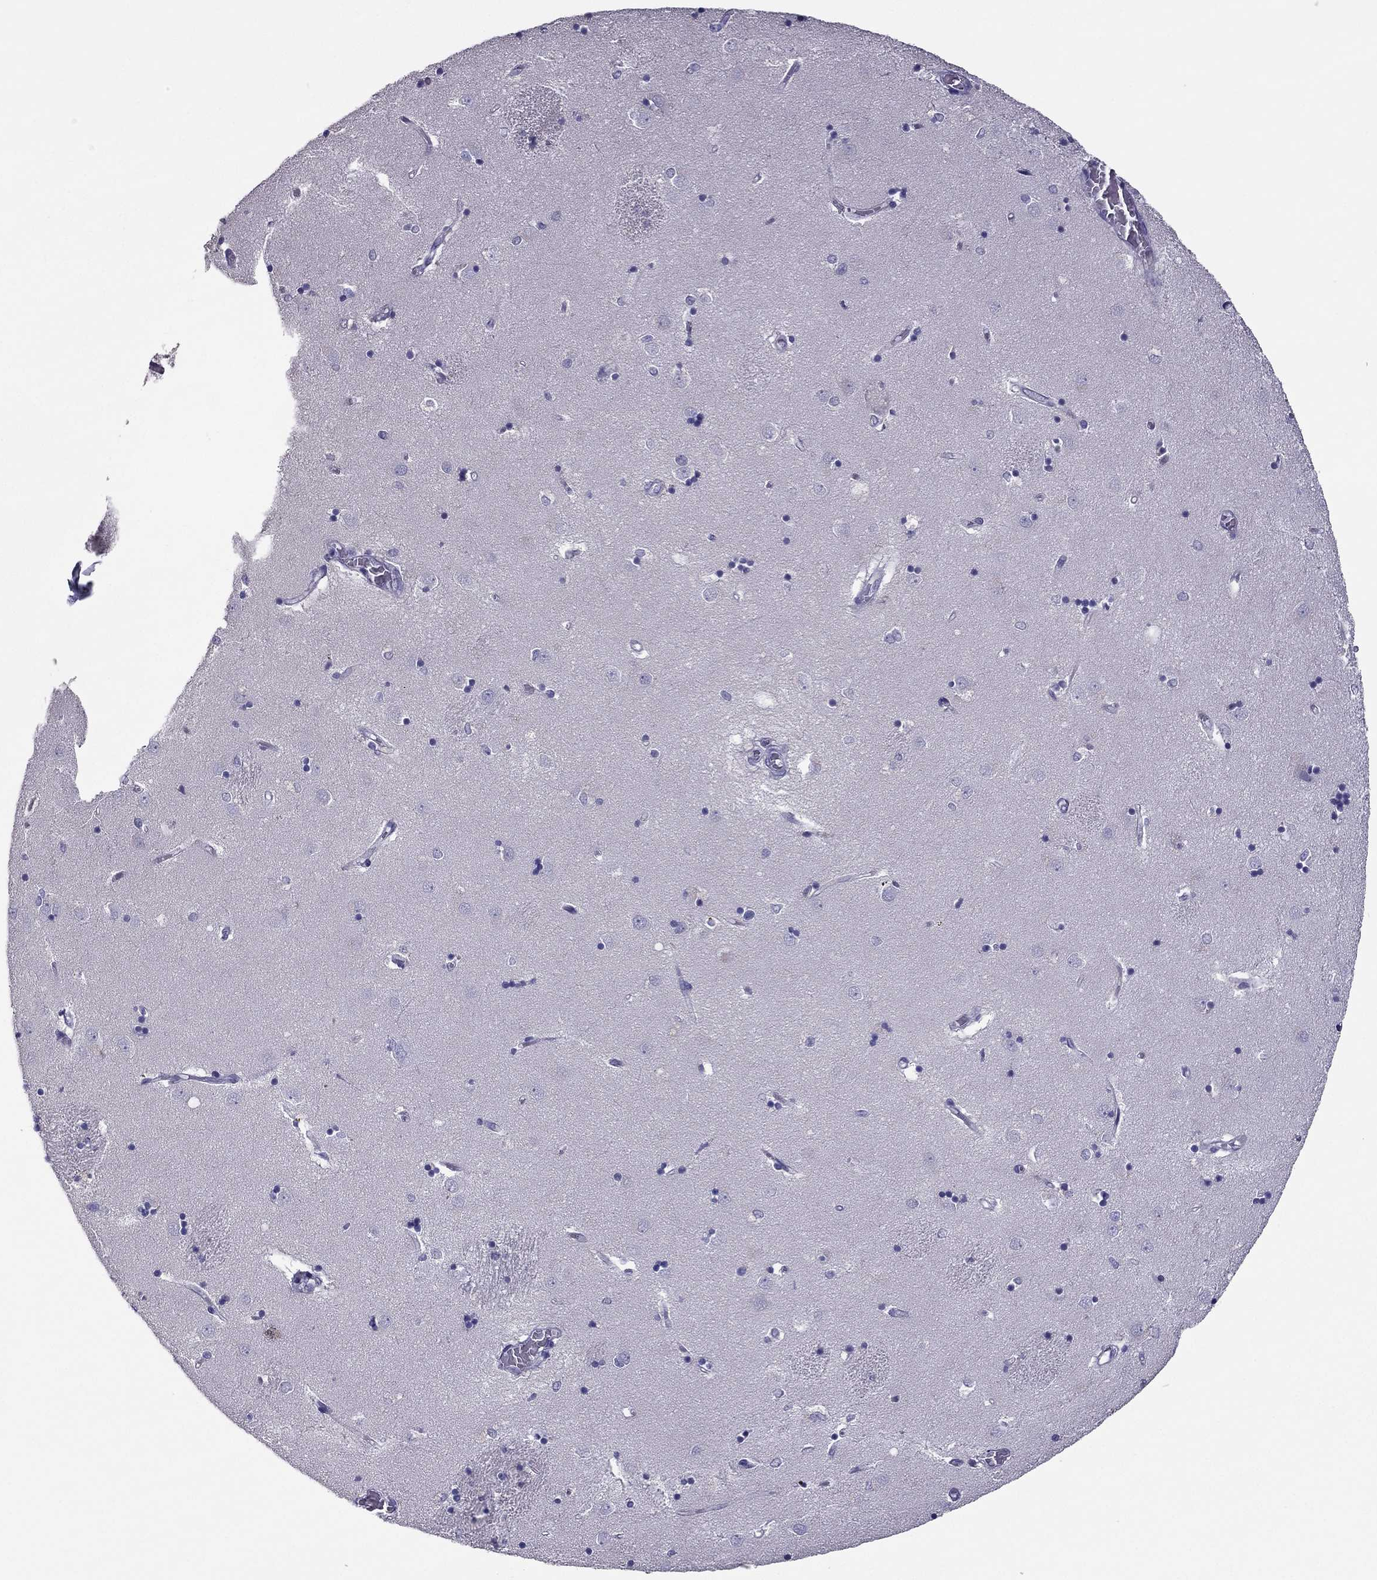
{"staining": {"intensity": "negative", "quantity": "none", "location": "none"}, "tissue": "caudate", "cell_type": "Glial cells", "image_type": "normal", "snomed": [{"axis": "morphology", "description": "Normal tissue, NOS"}, {"axis": "topography", "description": "Lateral ventricle wall"}], "caption": "Immunohistochemical staining of normal human caudate shows no significant expression in glial cells.", "gene": "PDE6A", "patient": {"sex": "male", "age": 54}}